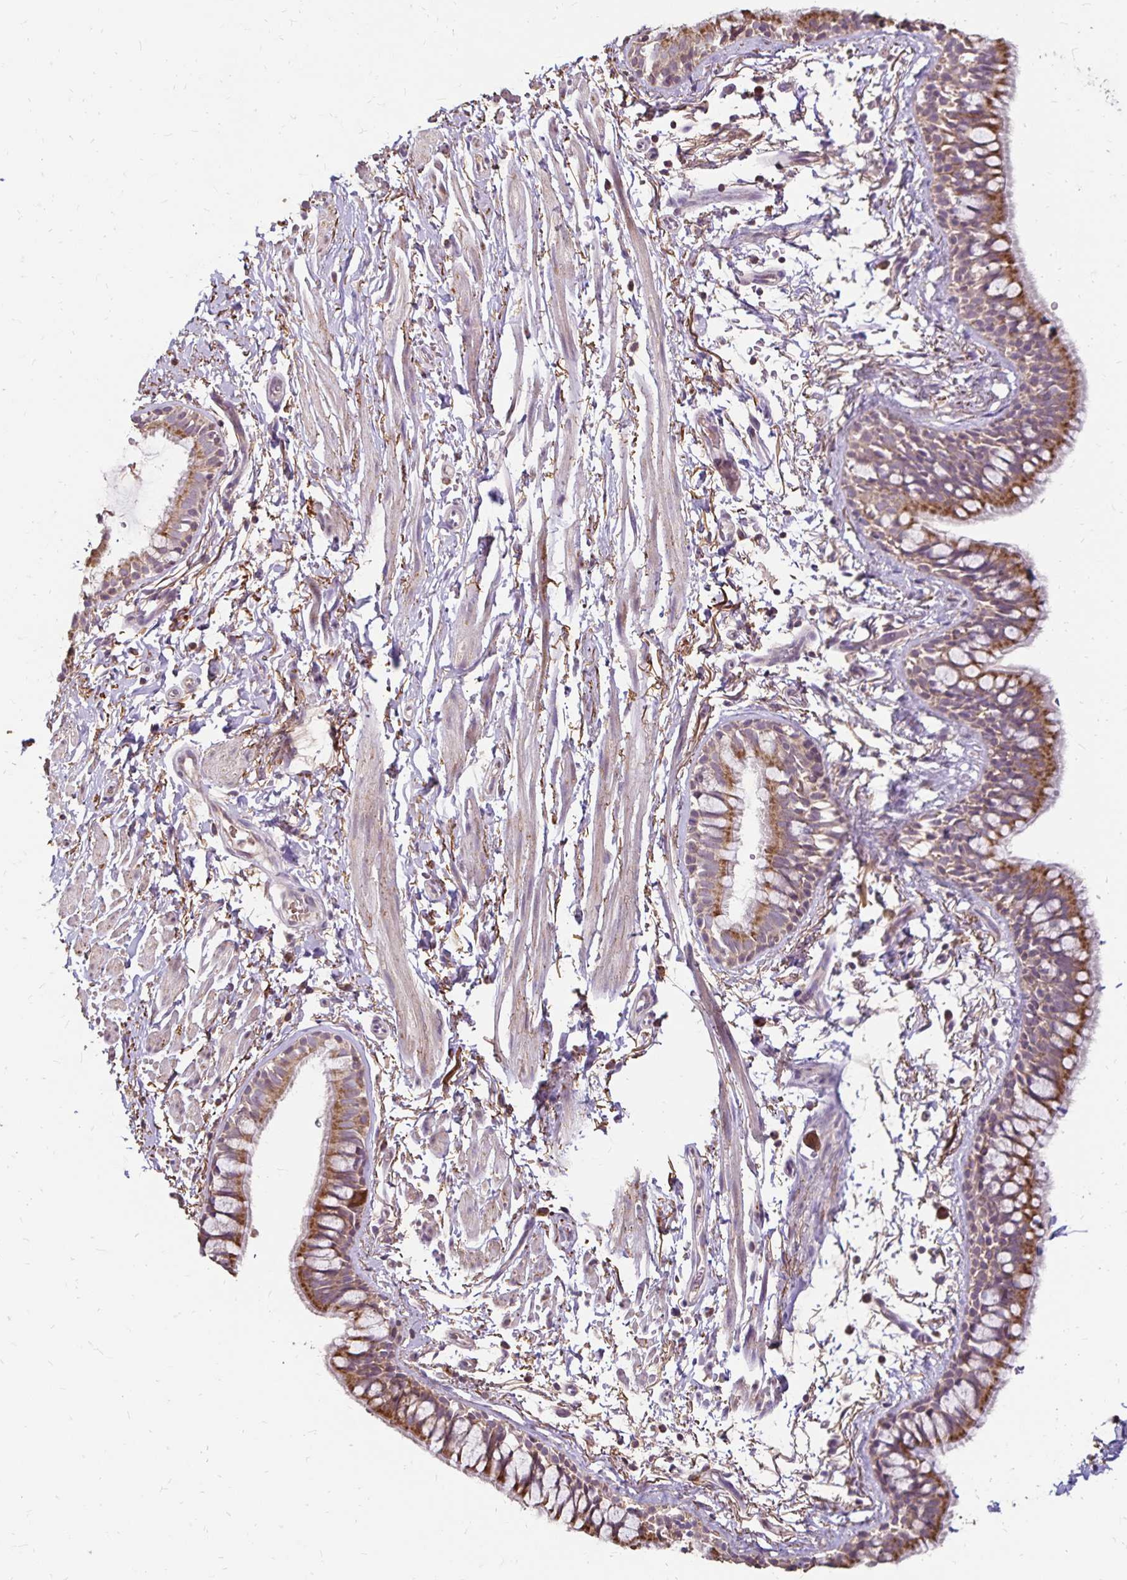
{"staining": {"intensity": "moderate", "quantity": ">75%", "location": "cytoplasmic/membranous"}, "tissue": "bronchus", "cell_type": "Respiratory epithelial cells", "image_type": "normal", "snomed": [{"axis": "morphology", "description": "Normal tissue, NOS"}, {"axis": "topography", "description": "Lymph node"}, {"axis": "topography", "description": "Cartilage tissue"}, {"axis": "topography", "description": "Bronchus"}], "caption": "Immunohistochemical staining of unremarkable human bronchus reveals >75% levels of moderate cytoplasmic/membranous protein positivity in about >75% of respiratory epithelial cells.", "gene": "EMC10", "patient": {"sex": "female", "age": 70}}